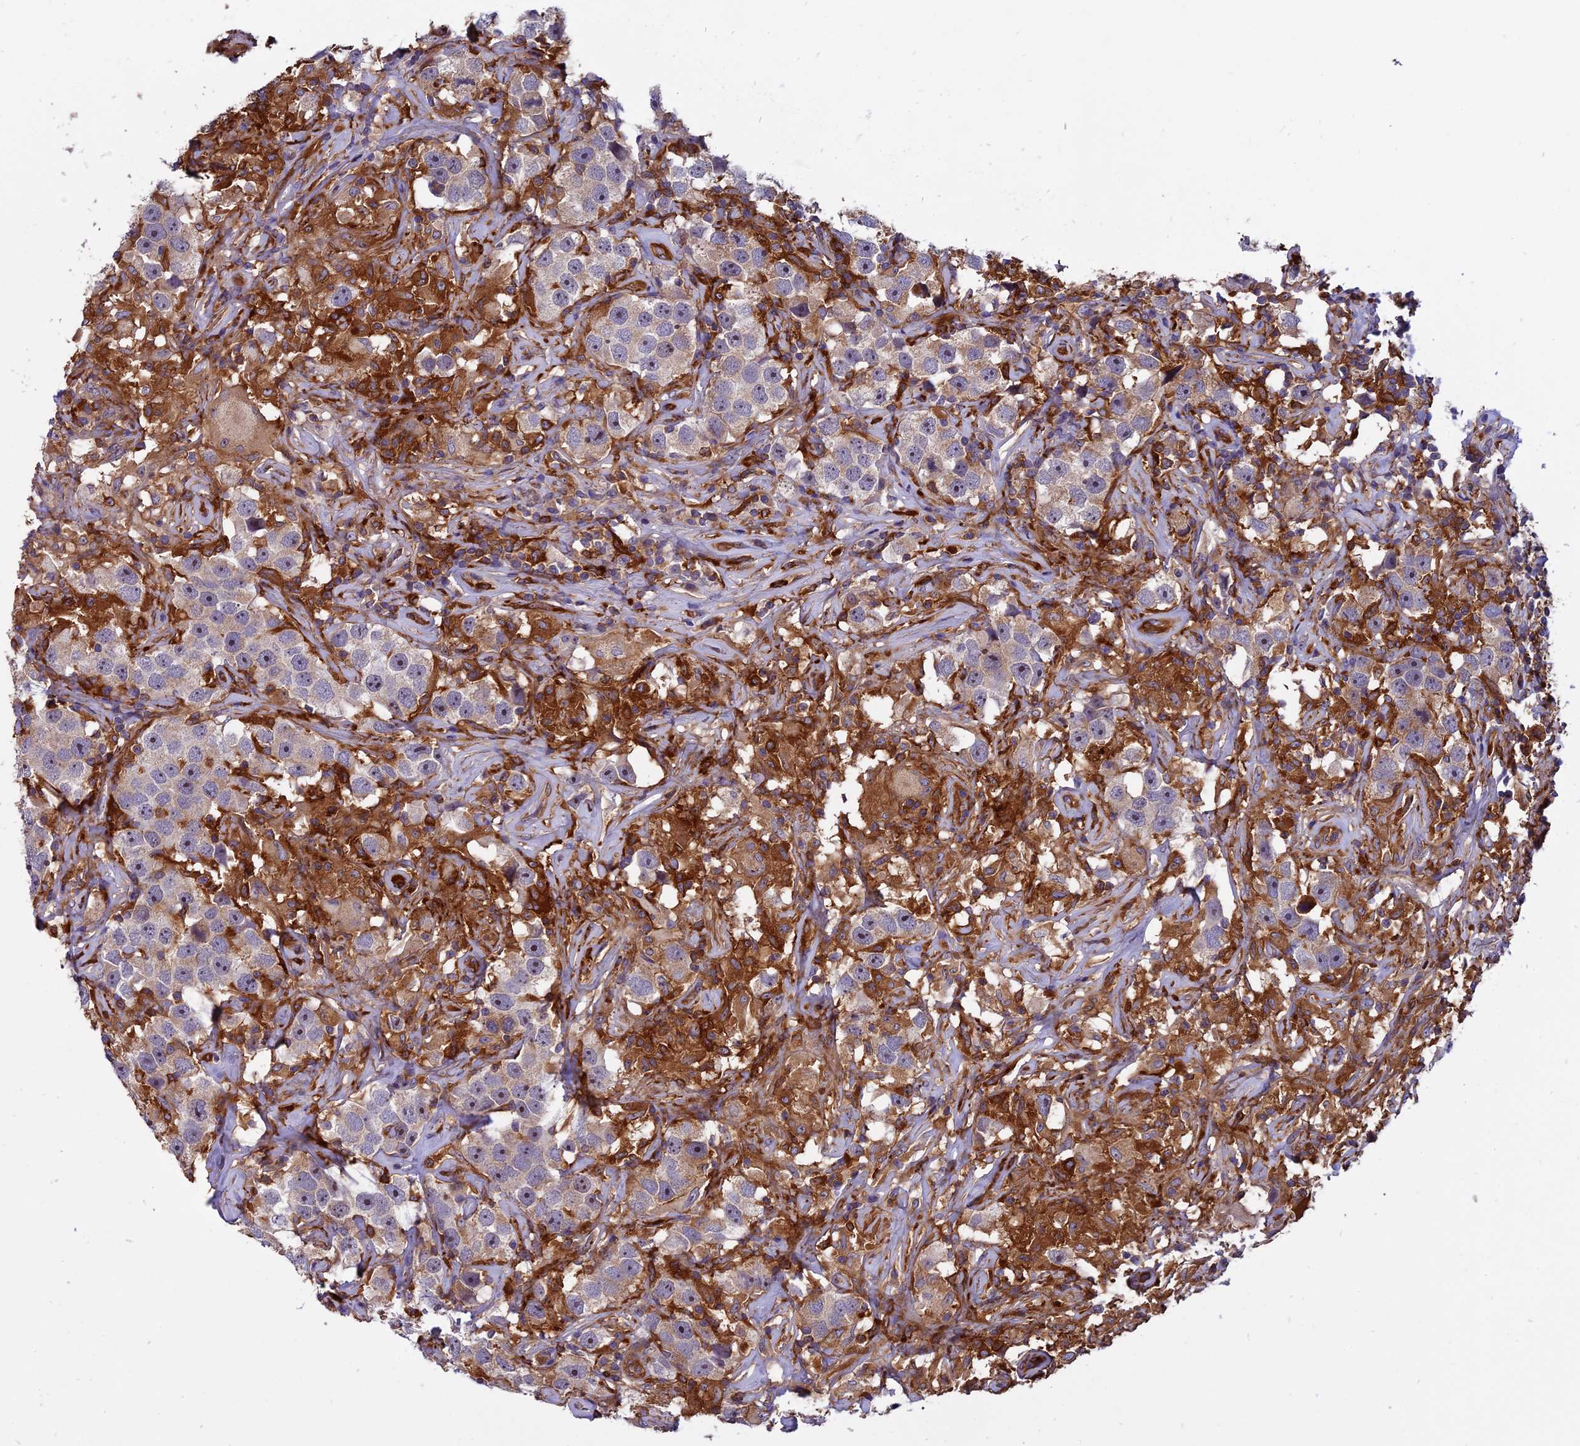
{"staining": {"intensity": "weak", "quantity": "25%-75%", "location": "cytoplasmic/membranous"}, "tissue": "testis cancer", "cell_type": "Tumor cells", "image_type": "cancer", "snomed": [{"axis": "morphology", "description": "Seminoma, NOS"}, {"axis": "topography", "description": "Testis"}], "caption": "Immunohistochemical staining of human testis cancer exhibits low levels of weak cytoplasmic/membranous protein expression in approximately 25%-75% of tumor cells.", "gene": "EHBP1L1", "patient": {"sex": "male", "age": 49}}